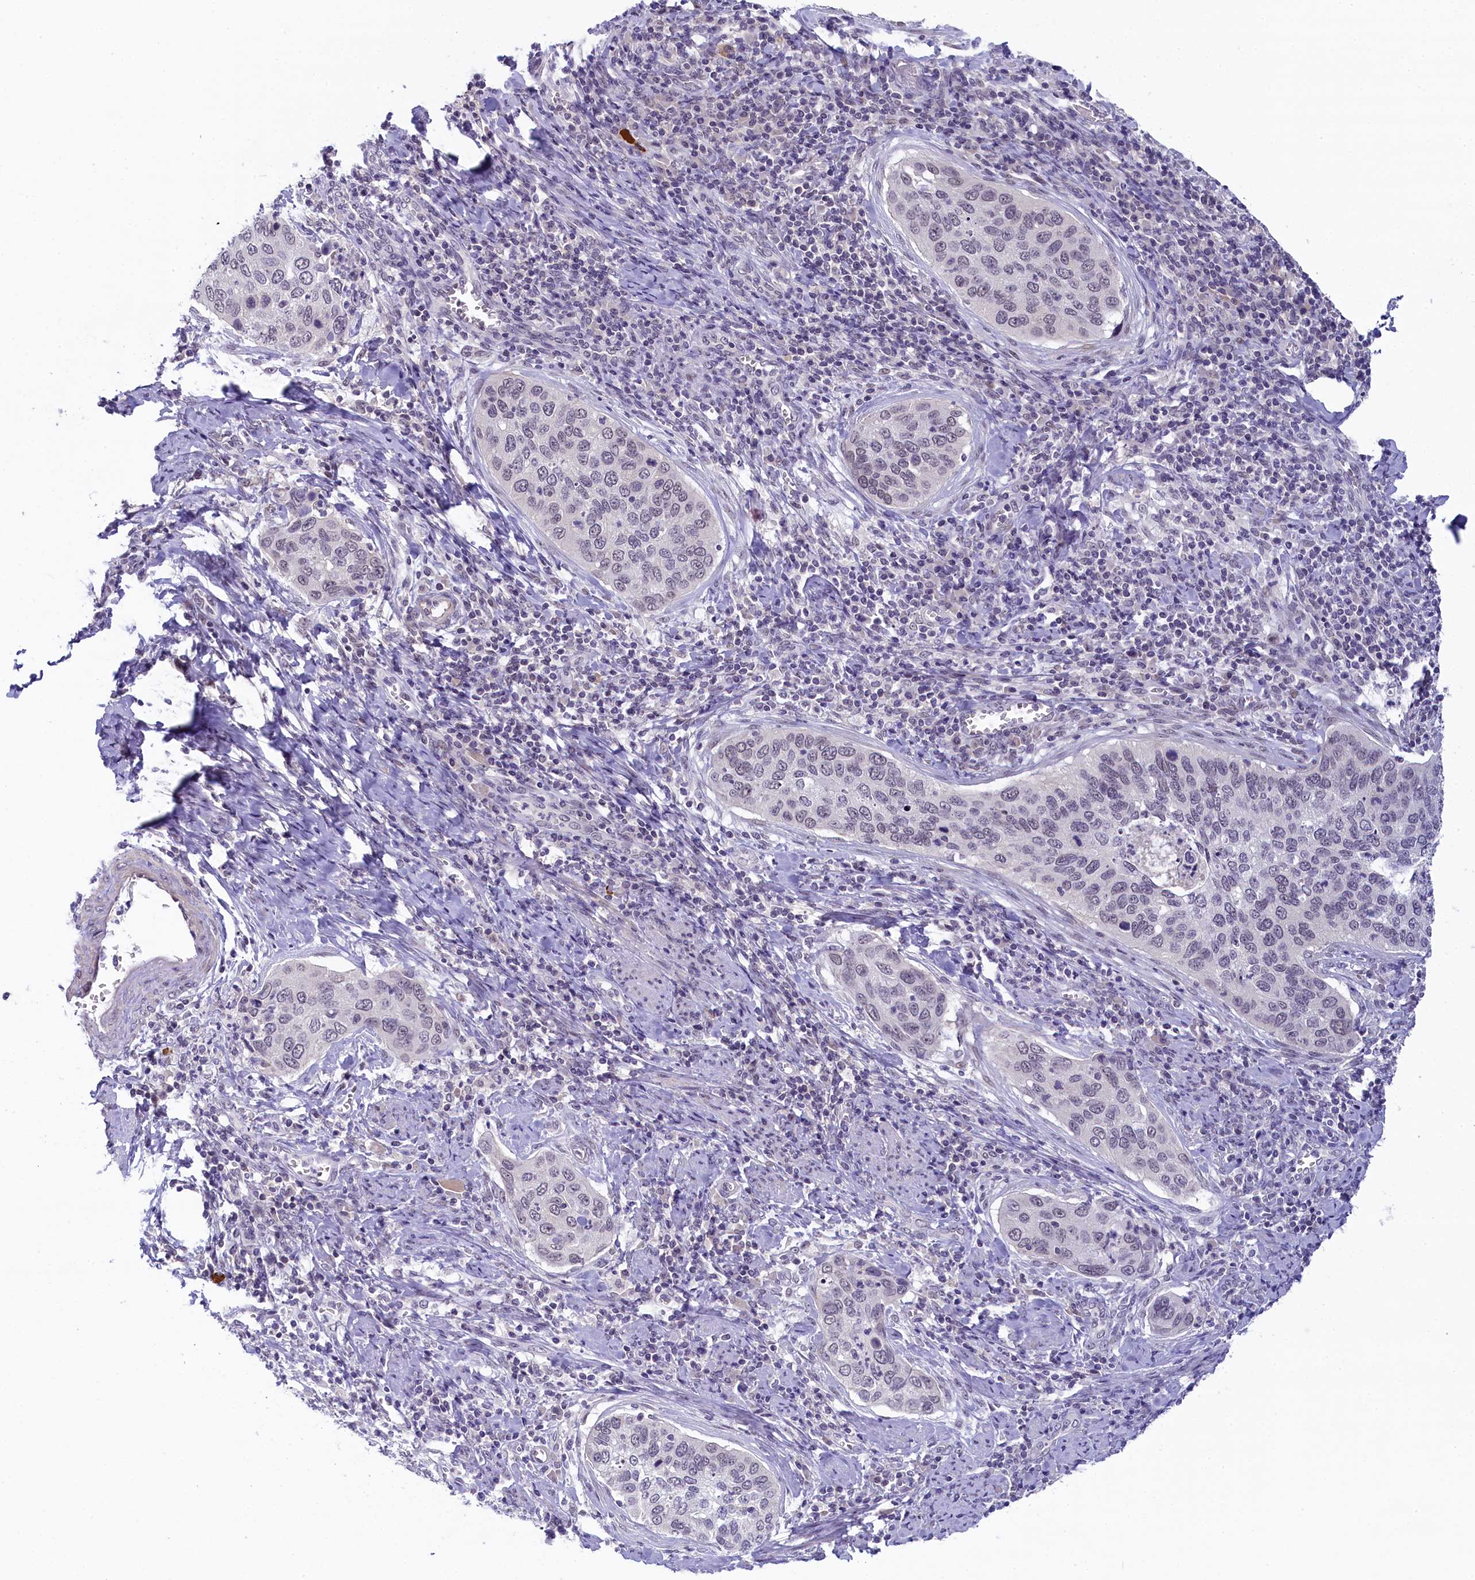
{"staining": {"intensity": "negative", "quantity": "none", "location": "none"}, "tissue": "cervical cancer", "cell_type": "Tumor cells", "image_type": "cancer", "snomed": [{"axis": "morphology", "description": "Squamous cell carcinoma, NOS"}, {"axis": "topography", "description": "Cervix"}], "caption": "Tumor cells are negative for protein expression in human squamous cell carcinoma (cervical).", "gene": "CRAMP1", "patient": {"sex": "female", "age": 53}}